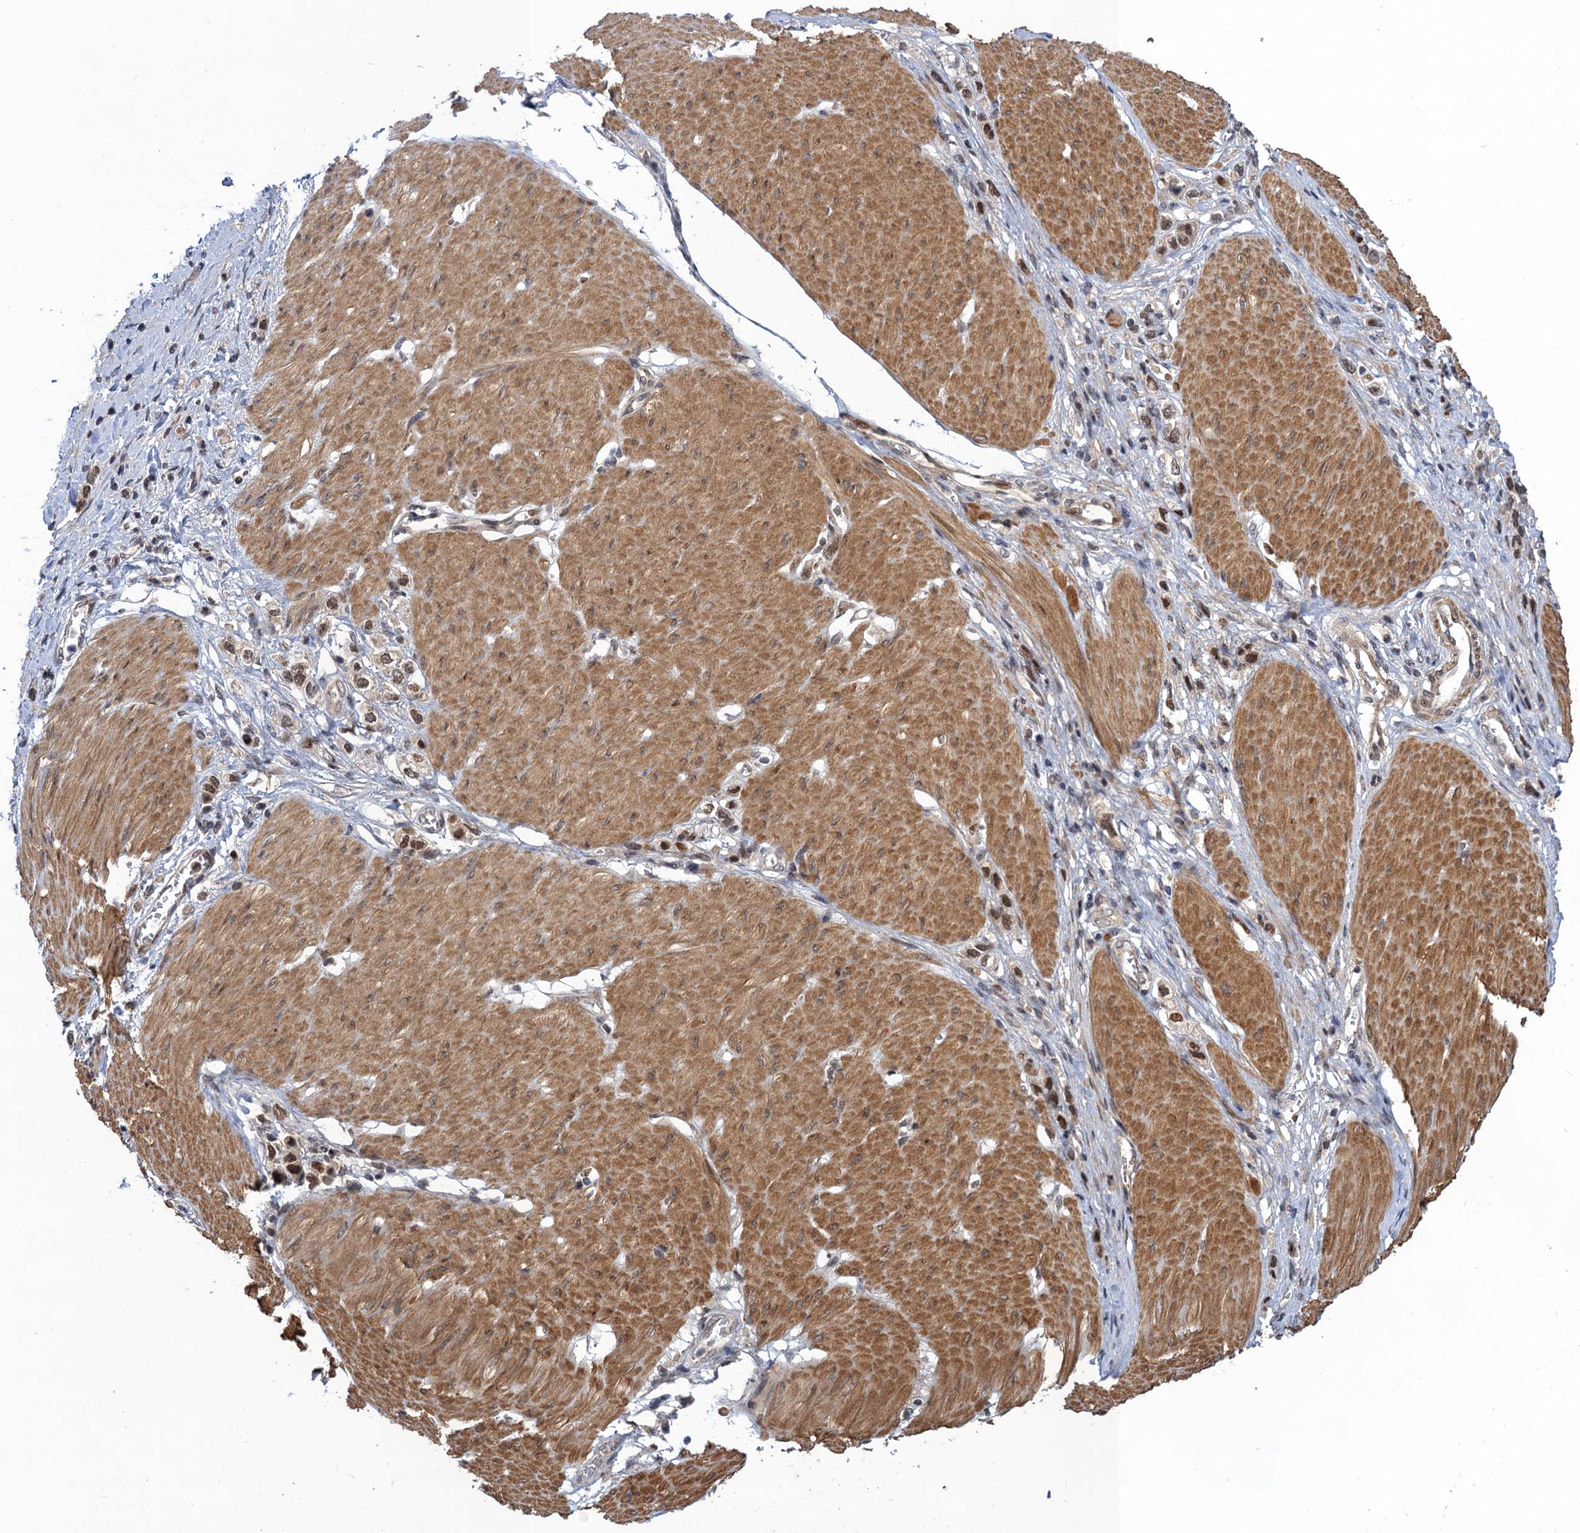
{"staining": {"intensity": "moderate", "quantity": ">75%", "location": "nuclear"}, "tissue": "stomach cancer", "cell_type": "Tumor cells", "image_type": "cancer", "snomed": [{"axis": "morphology", "description": "Normal tissue, NOS"}, {"axis": "morphology", "description": "Adenocarcinoma, NOS"}, {"axis": "topography", "description": "Stomach, upper"}, {"axis": "topography", "description": "Stomach"}], "caption": "About >75% of tumor cells in stomach cancer display moderate nuclear protein staining as visualized by brown immunohistochemical staining.", "gene": "NEK8", "patient": {"sex": "female", "age": 65}}